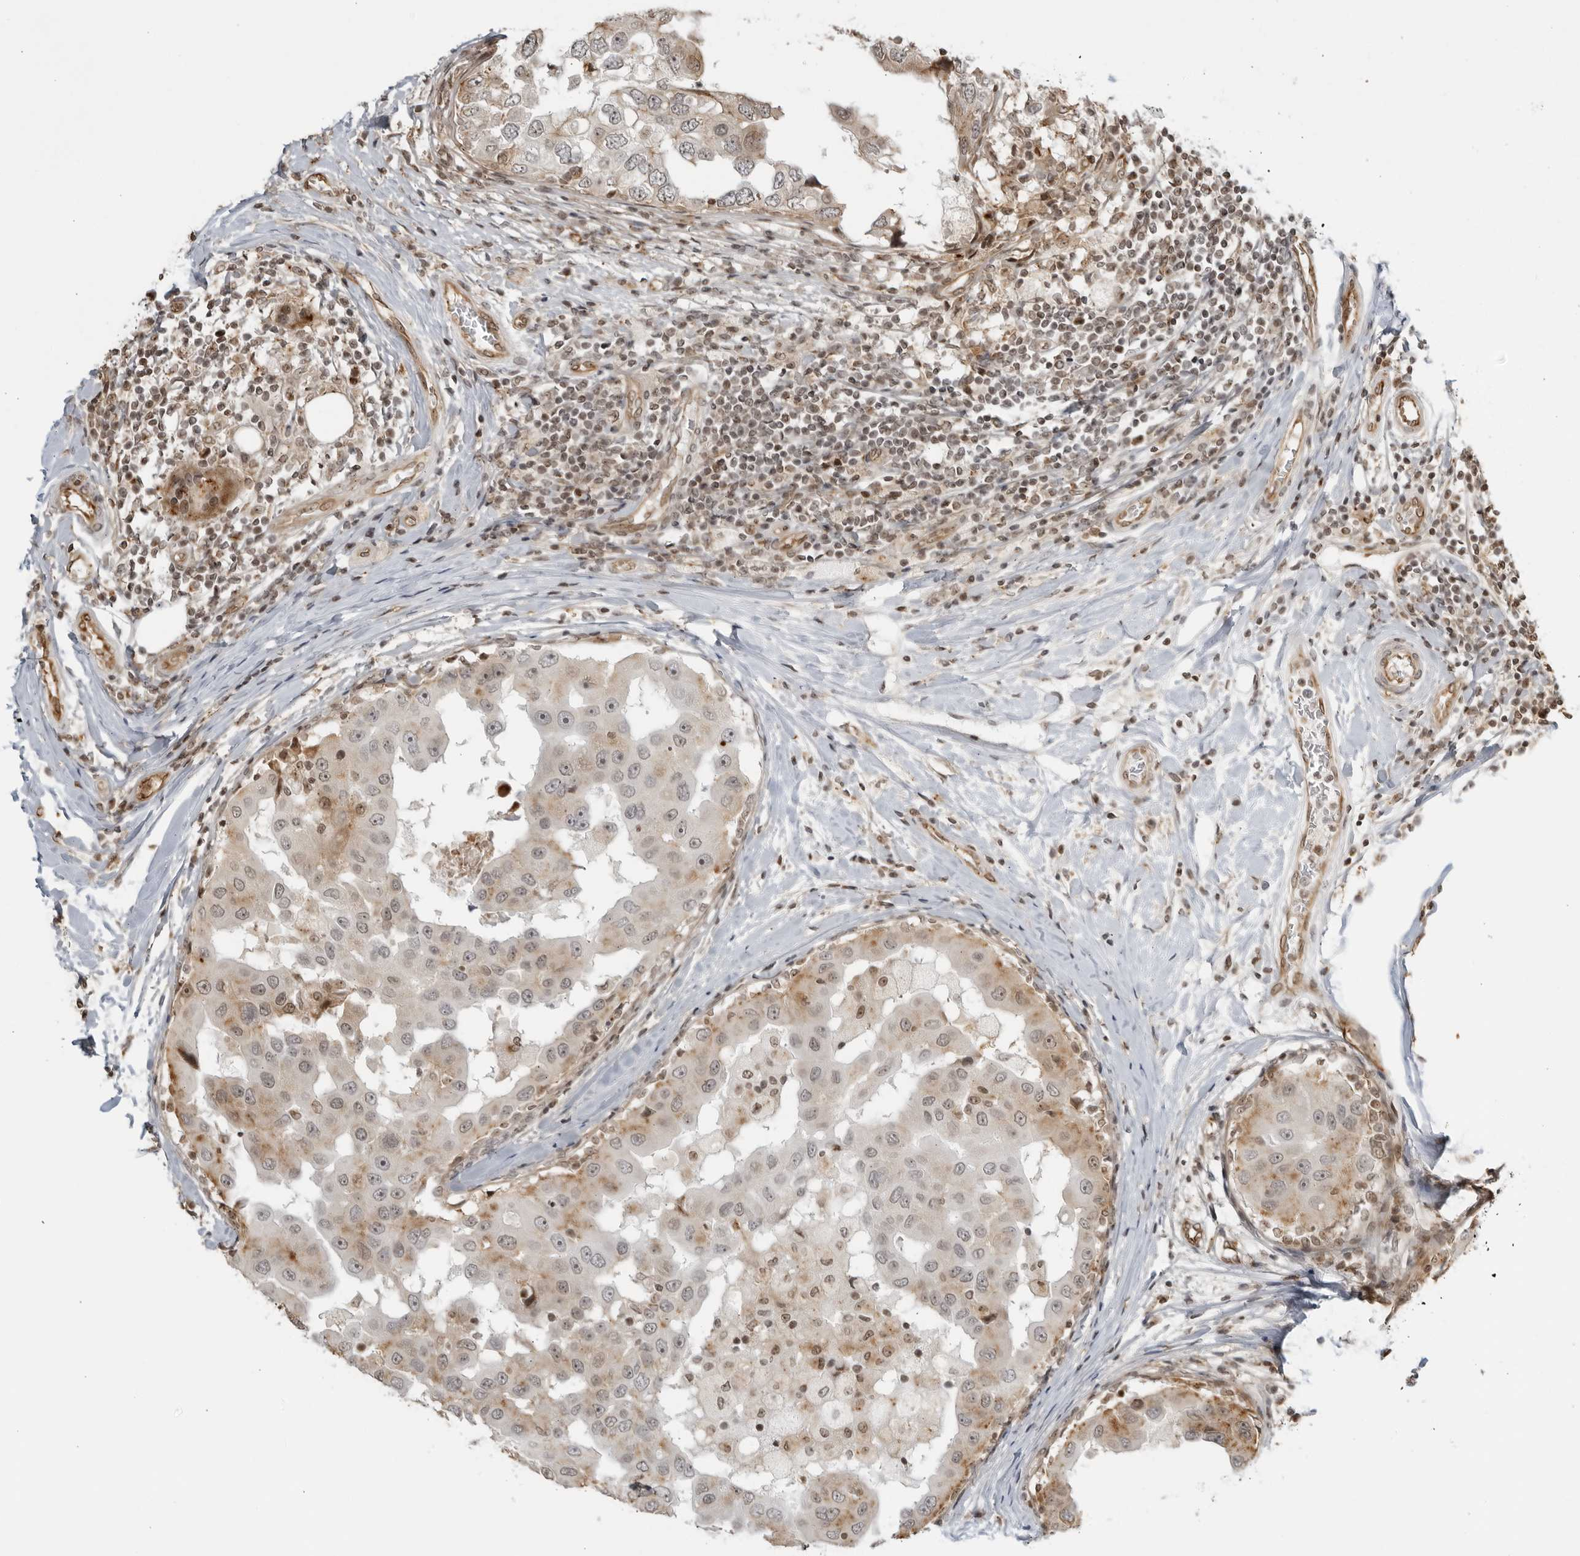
{"staining": {"intensity": "moderate", "quantity": "25%-75%", "location": "cytoplasmic/membranous,nuclear"}, "tissue": "breast cancer", "cell_type": "Tumor cells", "image_type": "cancer", "snomed": [{"axis": "morphology", "description": "Duct carcinoma"}, {"axis": "topography", "description": "Breast"}], "caption": "Protein expression analysis of breast cancer (infiltrating ductal carcinoma) exhibits moderate cytoplasmic/membranous and nuclear expression in about 25%-75% of tumor cells.", "gene": "TCF21", "patient": {"sex": "female", "age": 27}}